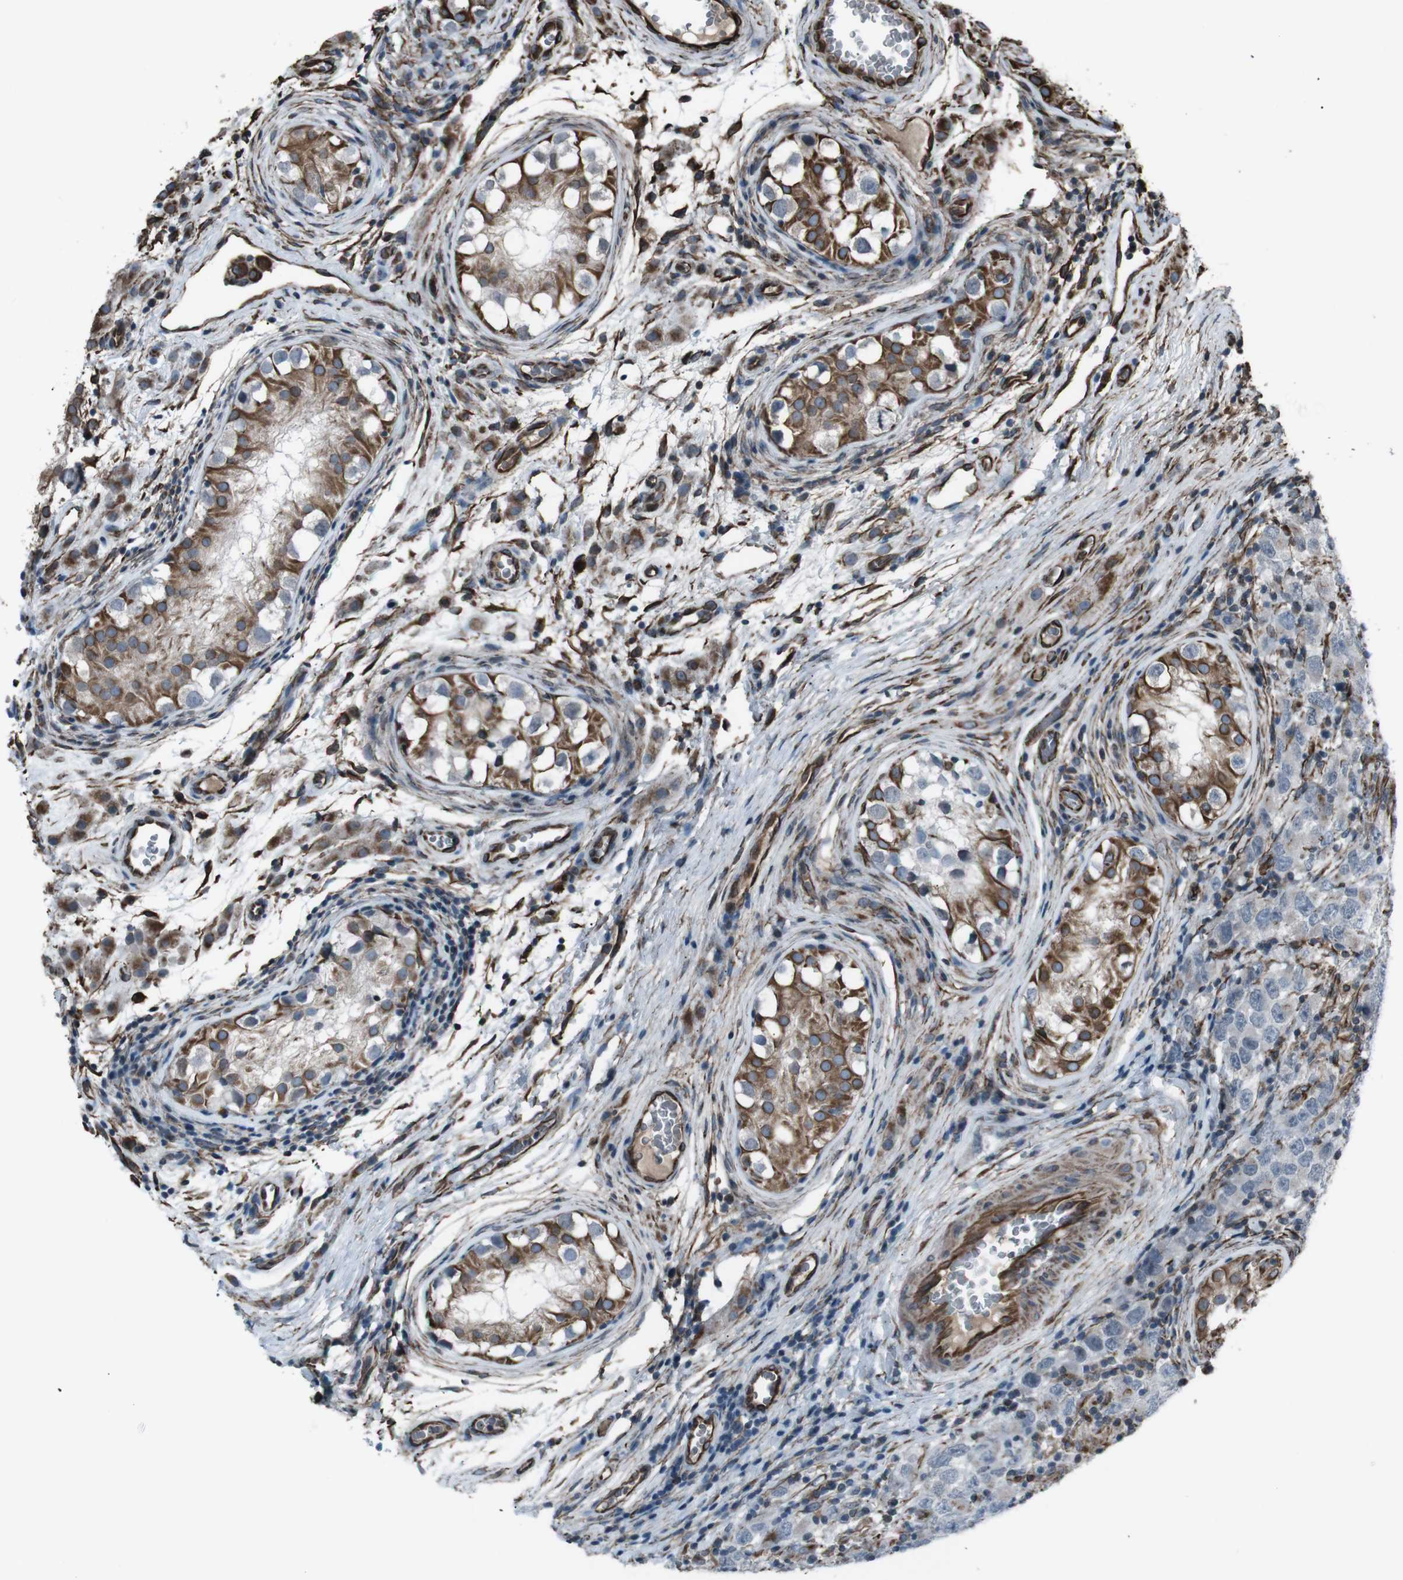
{"staining": {"intensity": "negative", "quantity": "none", "location": "none"}, "tissue": "testis cancer", "cell_type": "Tumor cells", "image_type": "cancer", "snomed": [{"axis": "morphology", "description": "Carcinoma, Embryonal, NOS"}, {"axis": "topography", "description": "Testis"}], "caption": "DAB (3,3'-diaminobenzidine) immunohistochemical staining of testis embryonal carcinoma displays no significant expression in tumor cells.", "gene": "TMEM141", "patient": {"sex": "male", "age": 21}}